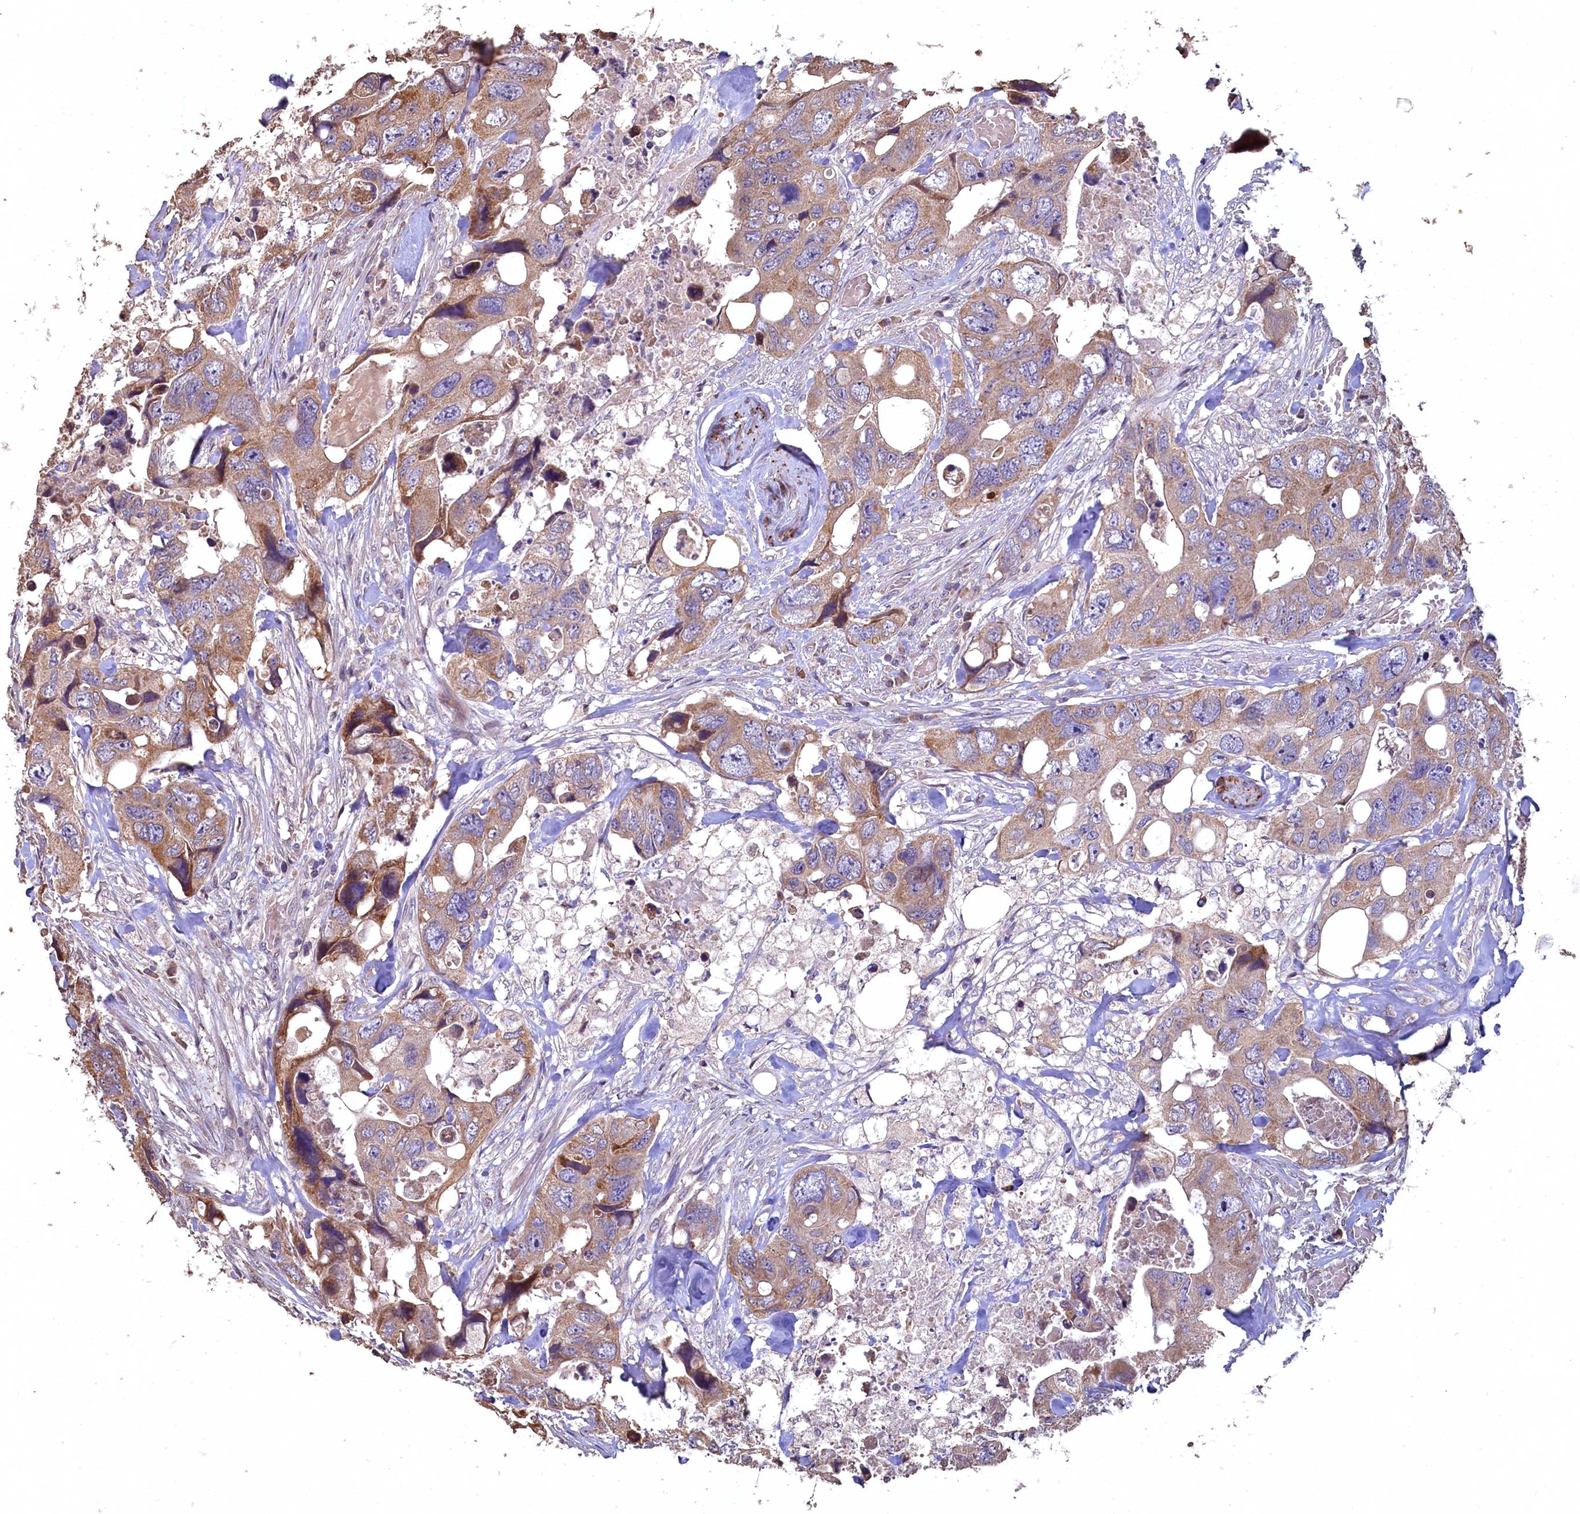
{"staining": {"intensity": "moderate", "quantity": "25%-75%", "location": "cytoplasmic/membranous"}, "tissue": "colorectal cancer", "cell_type": "Tumor cells", "image_type": "cancer", "snomed": [{"axis": "morphology", "description": "Adenocarcinoma, NOS"}, {"axis": "topography", "description": "Rectum"}], "caption": "Colorectal cancer (adenocarcinoma) stained with DAB immunohistochemistry (IHC) demonstrates medium levels of moderate cytoplasmic/membranous staining in approximately 25%-75% of tumor cells.", "gene": "FUNDC1", "patient": {"sex": "male", "age": 57}}